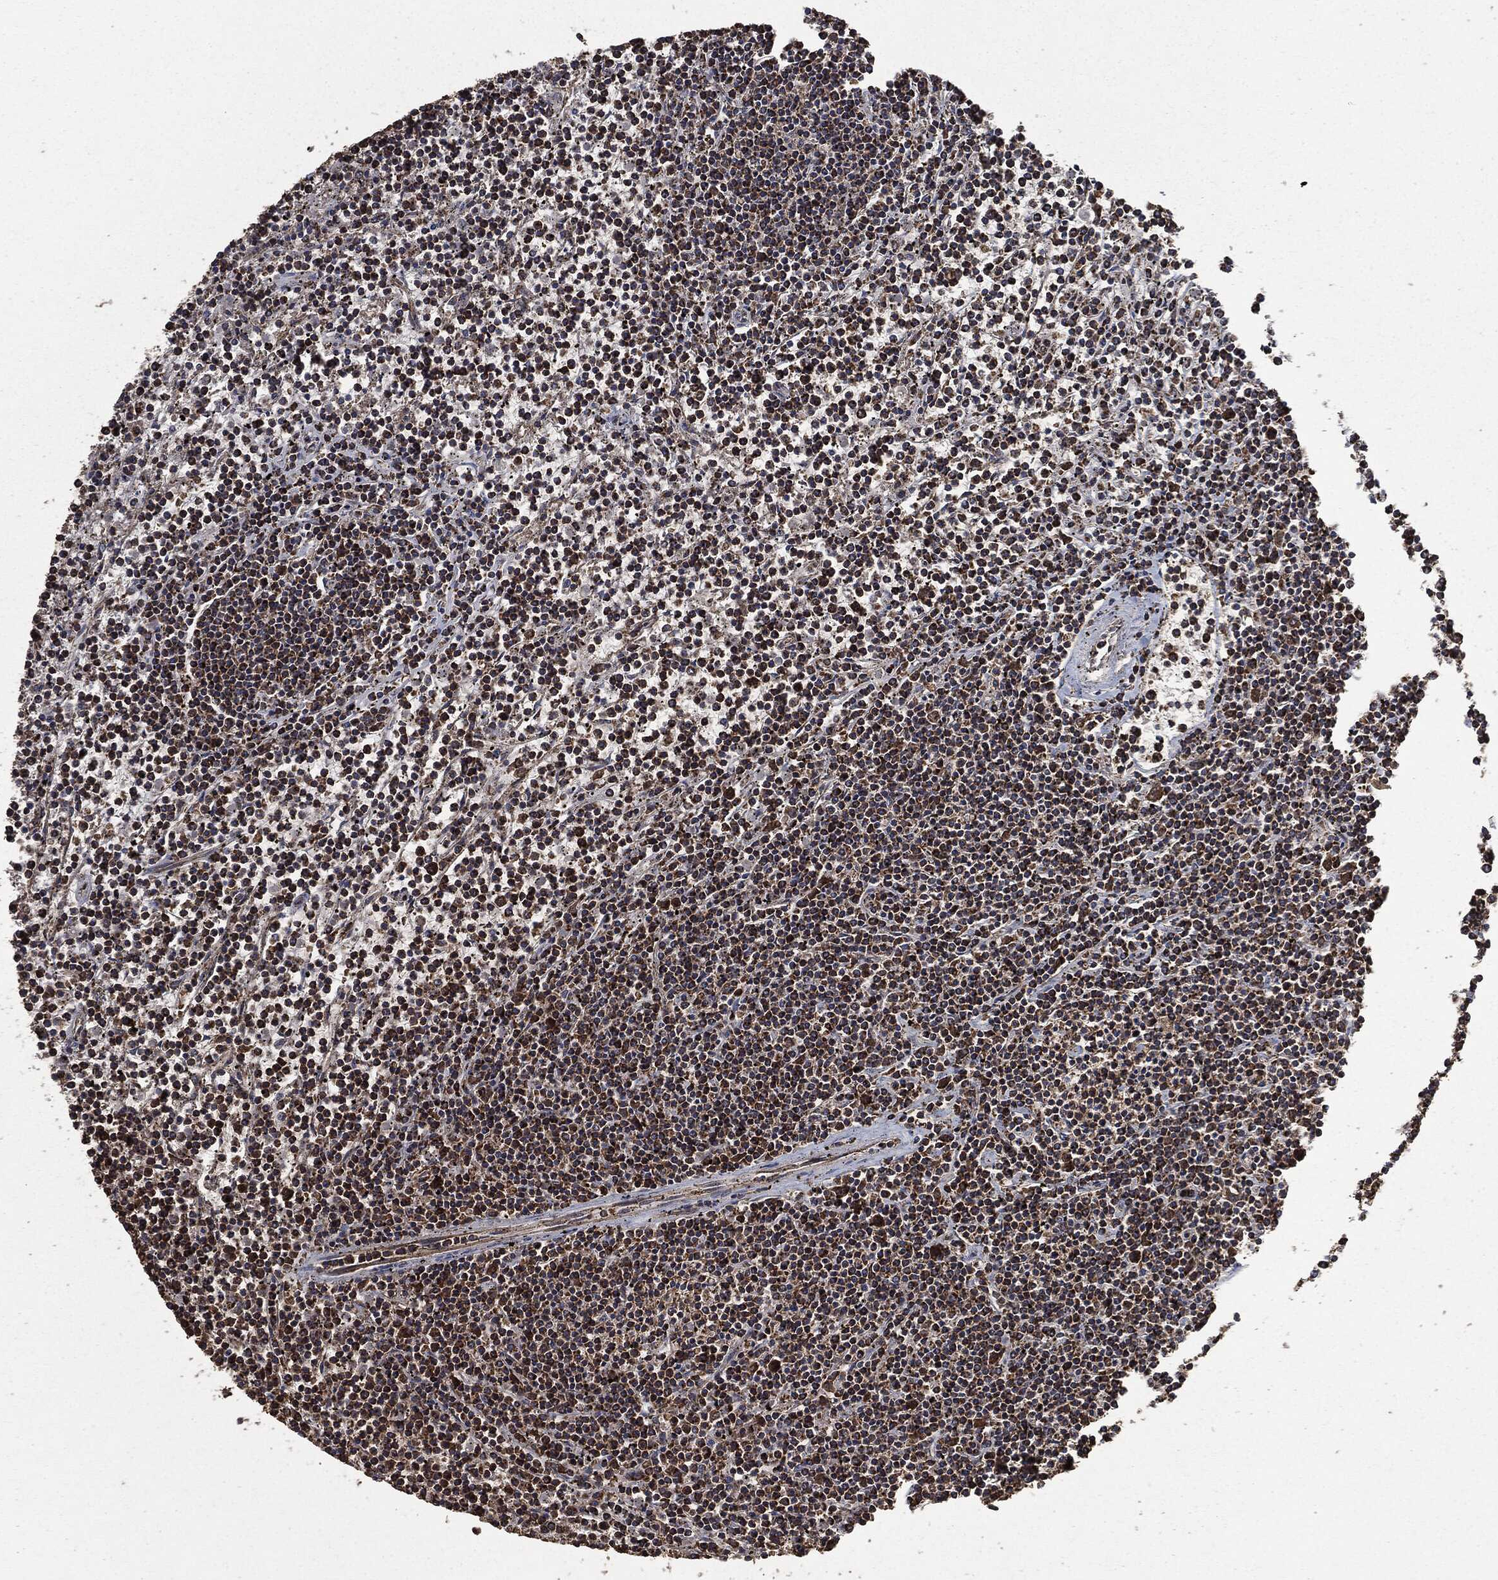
{"staining": {"intensity": "strong", "quantity": "25%-75%", "location": "cytoplasmic/membranous"}, "tissue": "lymphoma", "cell_type": "Tumor cells", "image_type": "cancer", "snomed": [{"axis": "morphology", "description": "Malignant lymphoma, non-Hodgkin's type, Low grade"}, {"axis": "topography", "description": "Spleen"}], "caption": "Strong cytoplasmic/membranous positivity for a protein is seen in about 25%-75% of tumor cells of lymphoma using IHC.", "gene": "LIG3", "patient": {"sex": "female", "age": 19}}